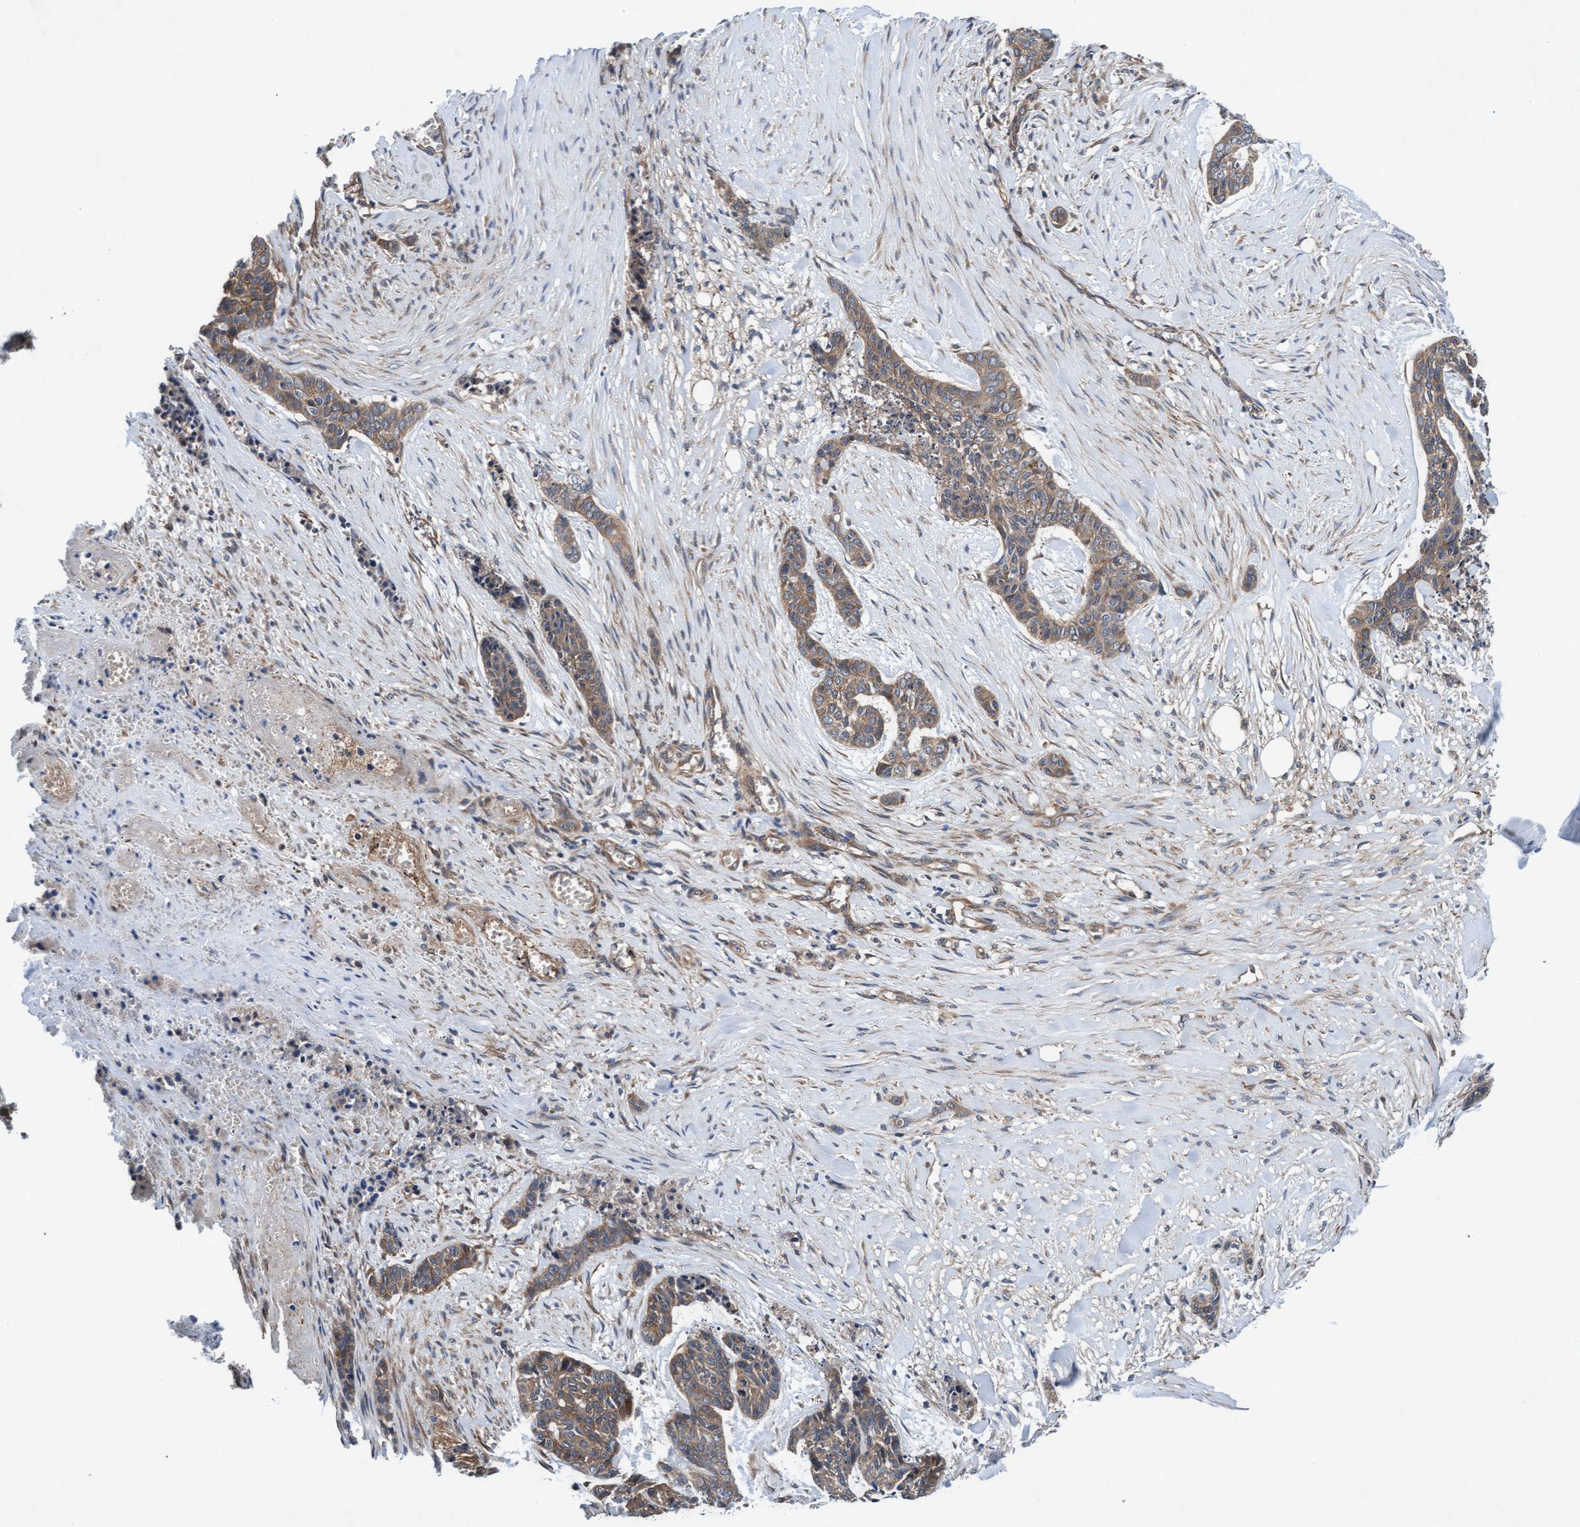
{"staining": {"intensity": "weak", "quantity": ">75%", "location": "cytoplasmic/membranous"}, "tissue": "skin cancer", "cell_type": "Tumor cells", "image_type": "cancer", "snomed": [{"axis": "morphology", "description": "Basal cell carcinoma"}, {"axis": "topography", "description": "Skin"}], "caption": "Tumor cells reveal low levels of weak cytoplasmic/membranous staining in about >75% of cells in basal cell carcinoma (skin). (Brightfield microscopy of DAB IHC at high magnification).", "gene": "EFCAB13", "patient": {"sex": "female", "age": 64}}